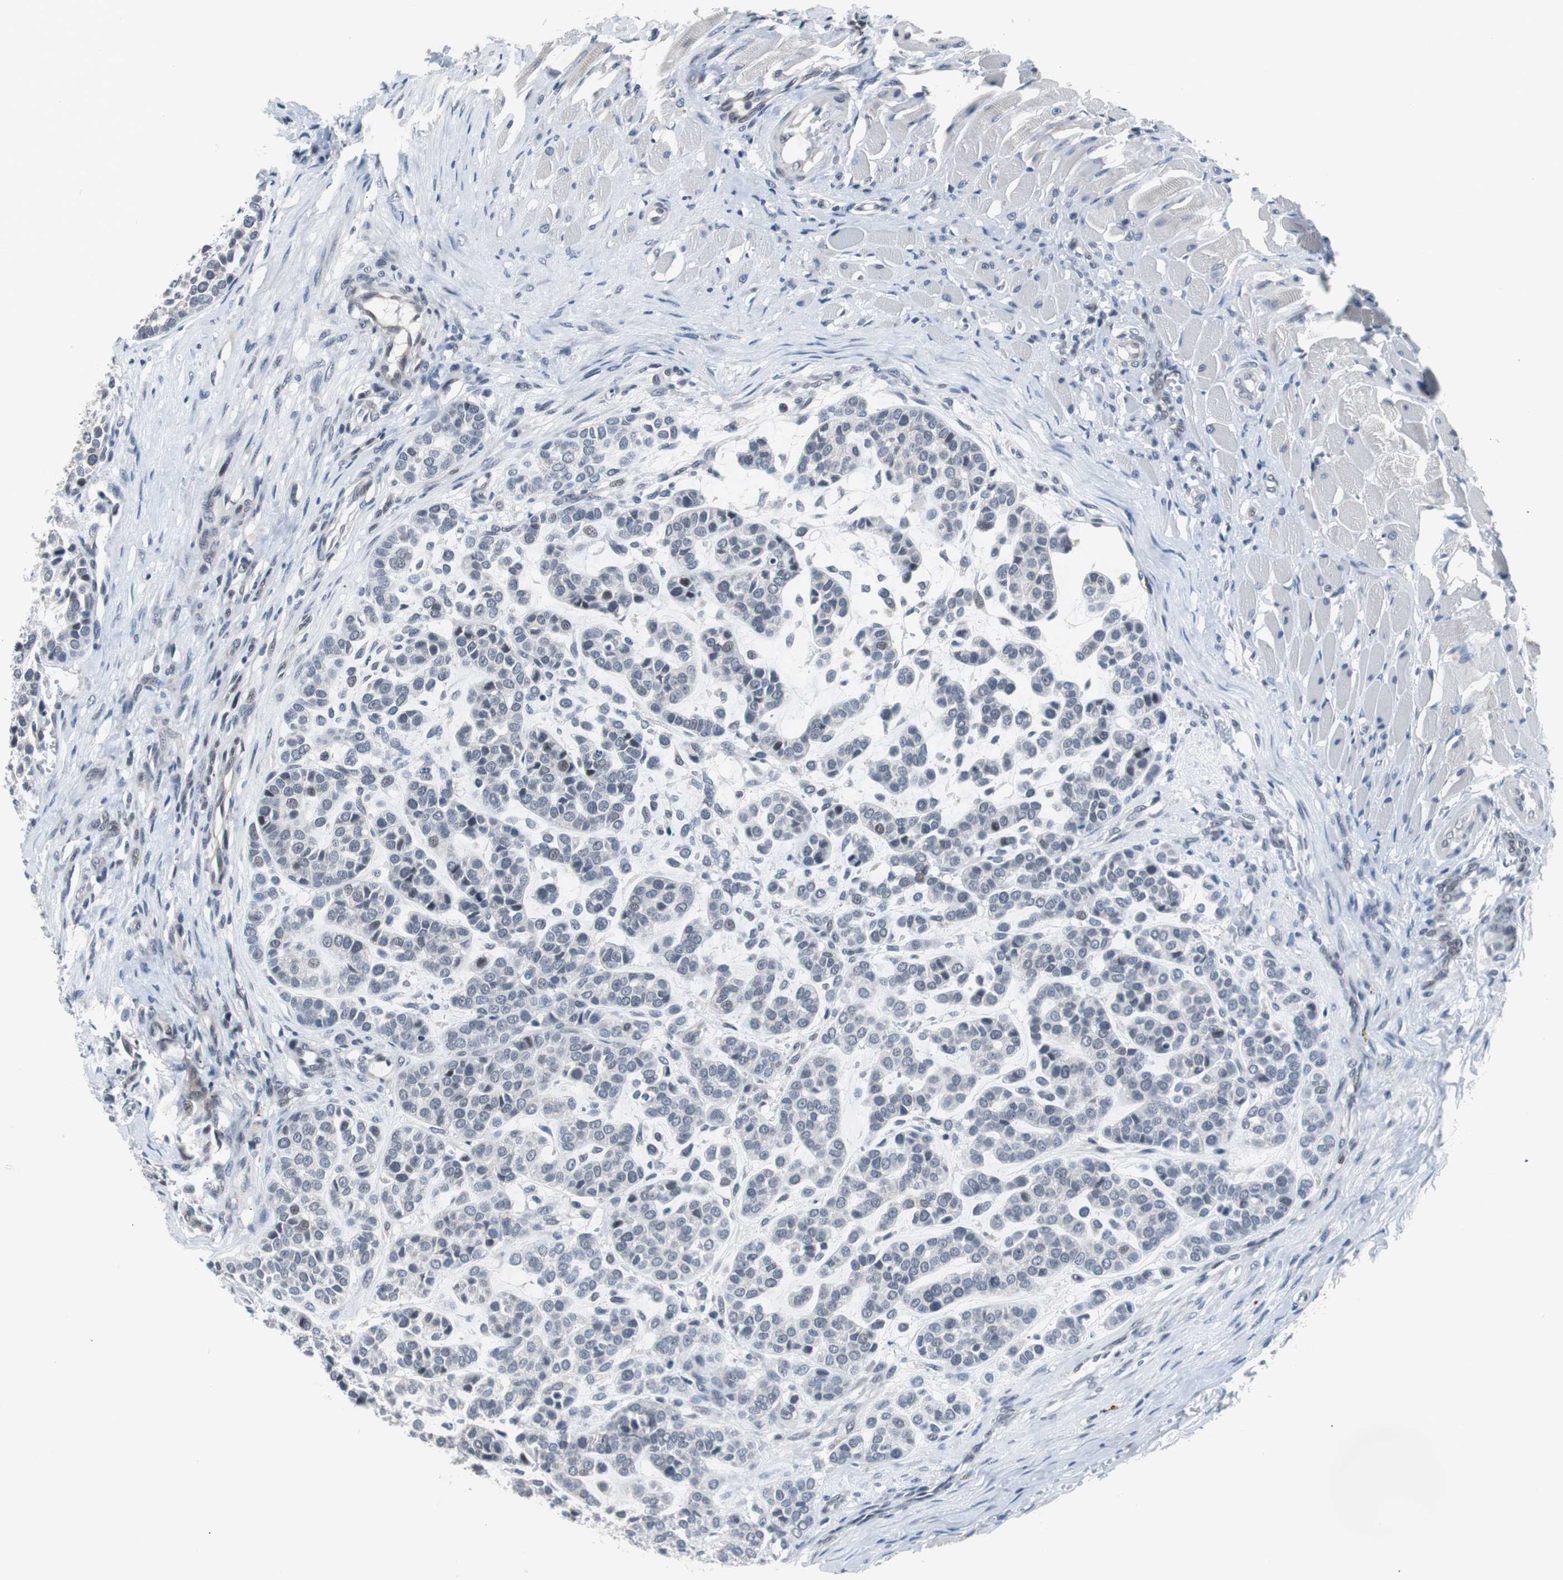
{"staining": {"intensity": "weak", "quantity": "<25%", "location": "nuclear"}, "tissue": "head and neck cancer", "cell_type": "Tumor cells", "image_type": "cancer", "snomed": [{"axis": "morphology", "description": "Adenocarcinoma, NOS"}, {"axis": "morphology", "description": "Adenoma, NOS"}, {"axis": "topography", "description": "Head-Neck"}], "caption": "Immunohistochemical staining of head and neck cancer demonstrates no significant expression in tumor cells.", "gene": "TP63", "patient": {"sex": "female", "age": 55}}